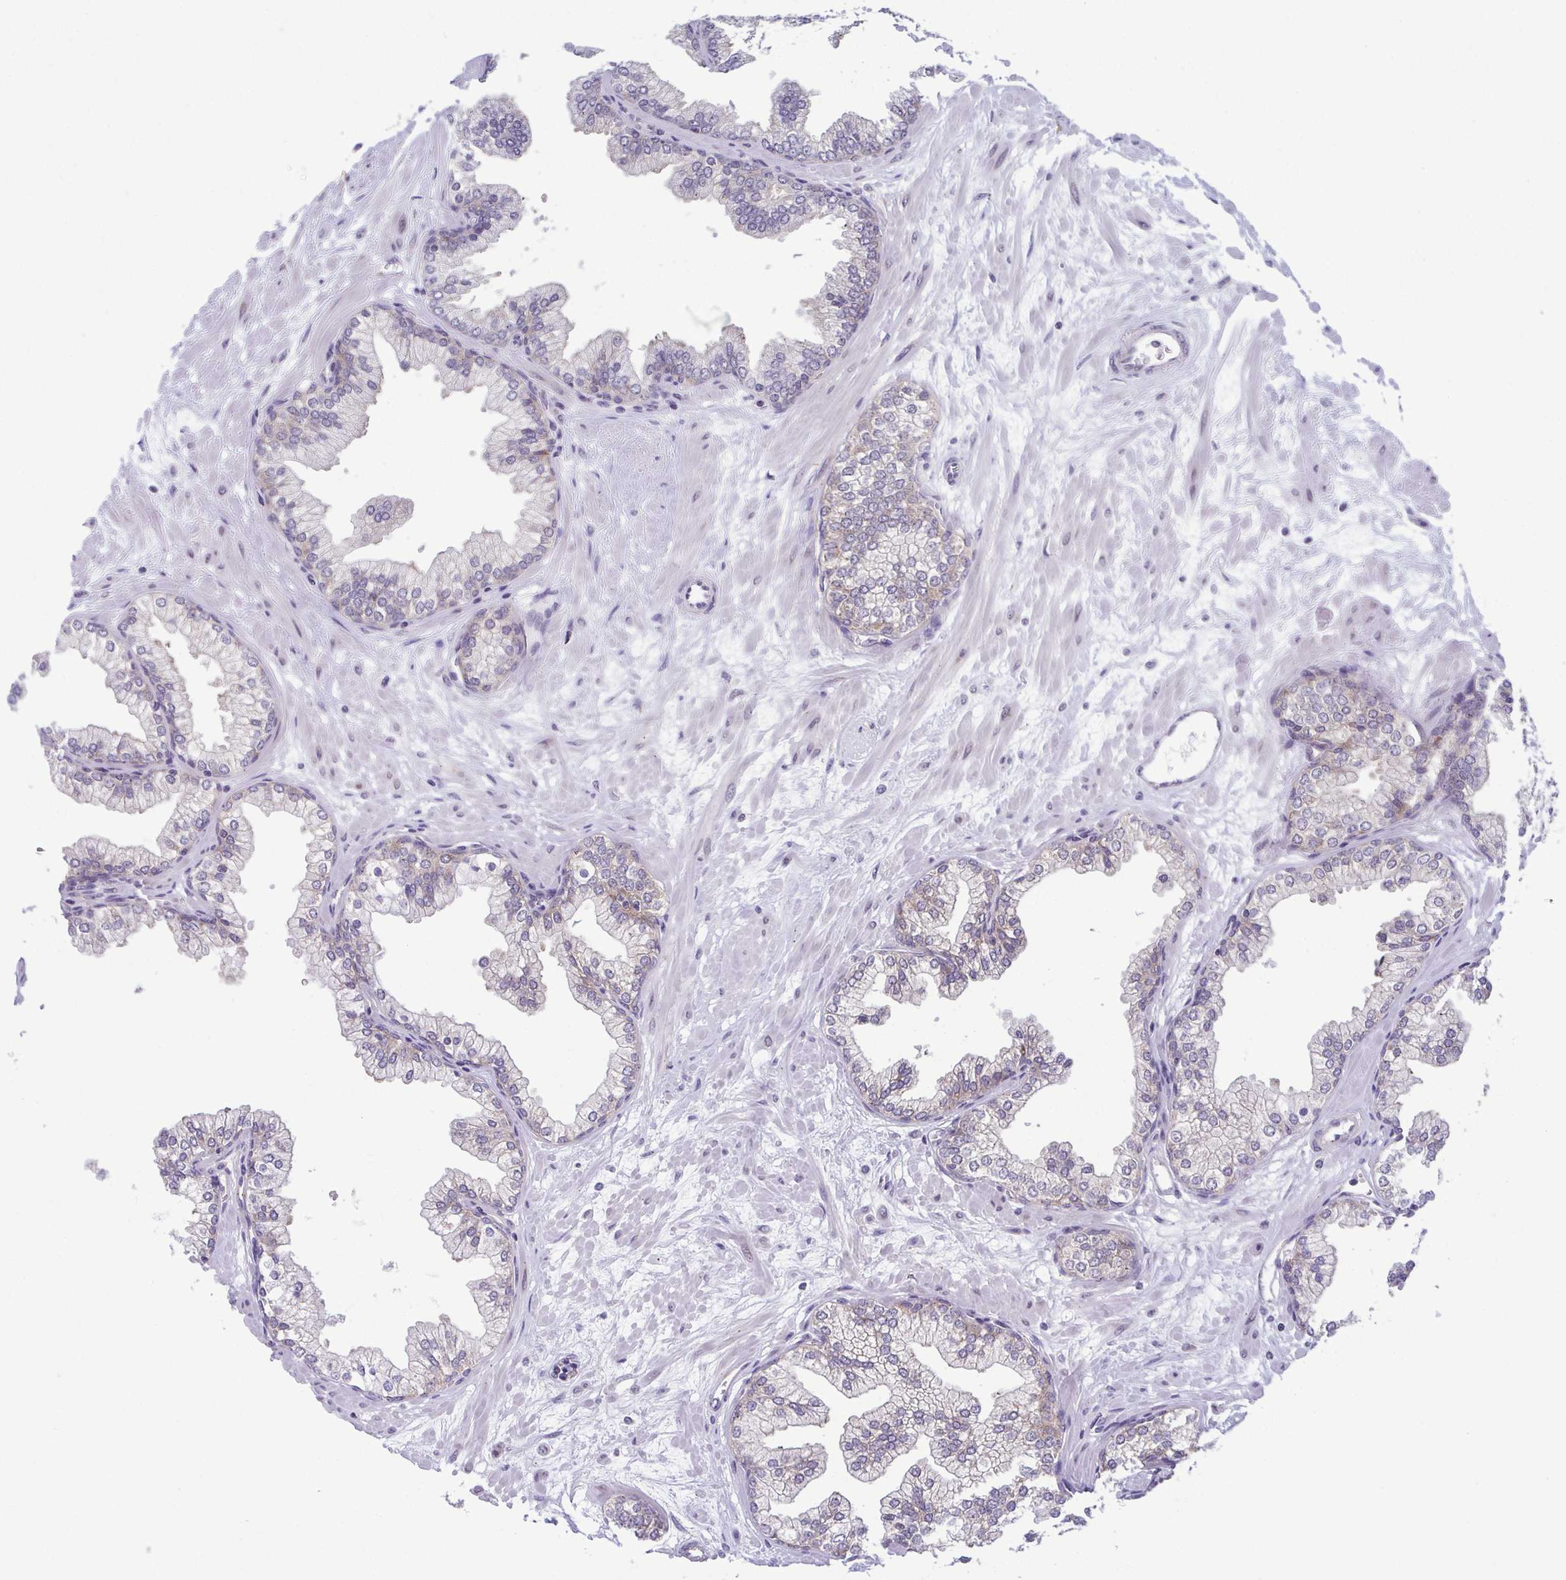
{"staining": {"intensity": "weak", "quantity": "25%-75%", "location": "cytoplasmic/membranous"}, "tissue": "prostate", "cell_type": "Glandular cells", "image_type": "normal", "snomed": [{"axis": "morphology", "description": "Normal tissue, NOS"}, {"axis": "topography", "description": "Prostate"}, {"axis": "topography", "description": "Peripheral nerve tissue"}], "caption": "This photomicrograph reveals IHC staining of normal prostate, with low weak cytoplasmic/membranous positivity in approximately 25%-75% of glandular cells.", "gene": "TMEM108", "patient": {"sex": "male", "age": 61}}